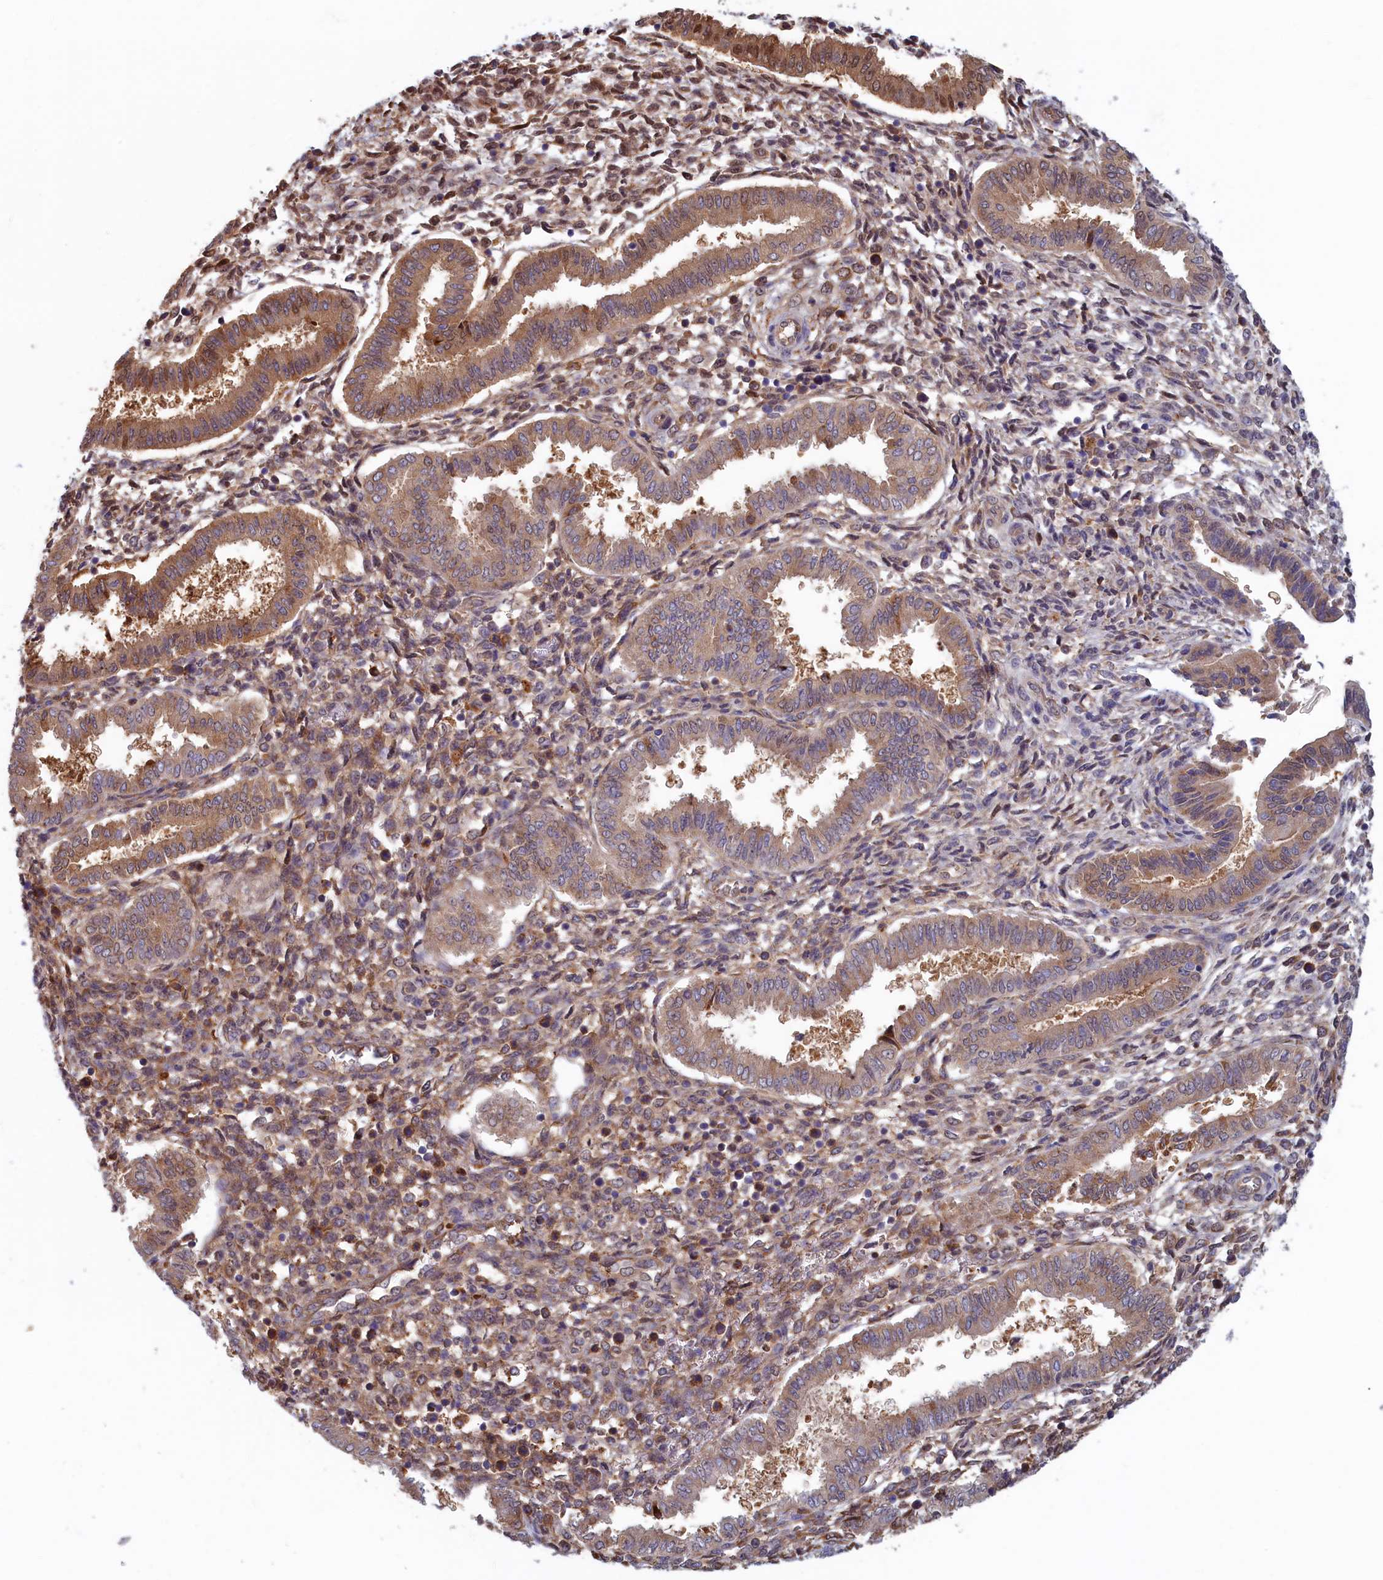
{"staining": {"intensity": "moderate", "quantity": "25%-75%", "location": "cytoplasmic/membranous"}, "tissue": "endometrium", "cell_type": "Cells in endometrial stroma", "image_type": "normal", "snomed": [{"axis": "morphology", "description": "Normal tissue, NOS"}, {"axis": "topography", "description": "Endometrium"}], "caption": "Immunohistochemistry (IHC) image of unremarkable endometrium: human endometrium stained using IHC exhibits medium levels of moderate protein expression localized specifically in the cytoplasmic/membranous of cells in endometrial stroma, appearing as a cytoplasmic/membranous brown color.", "gene": "SYNDIG1L", "patient": {"sex": "female", "age": 24}}